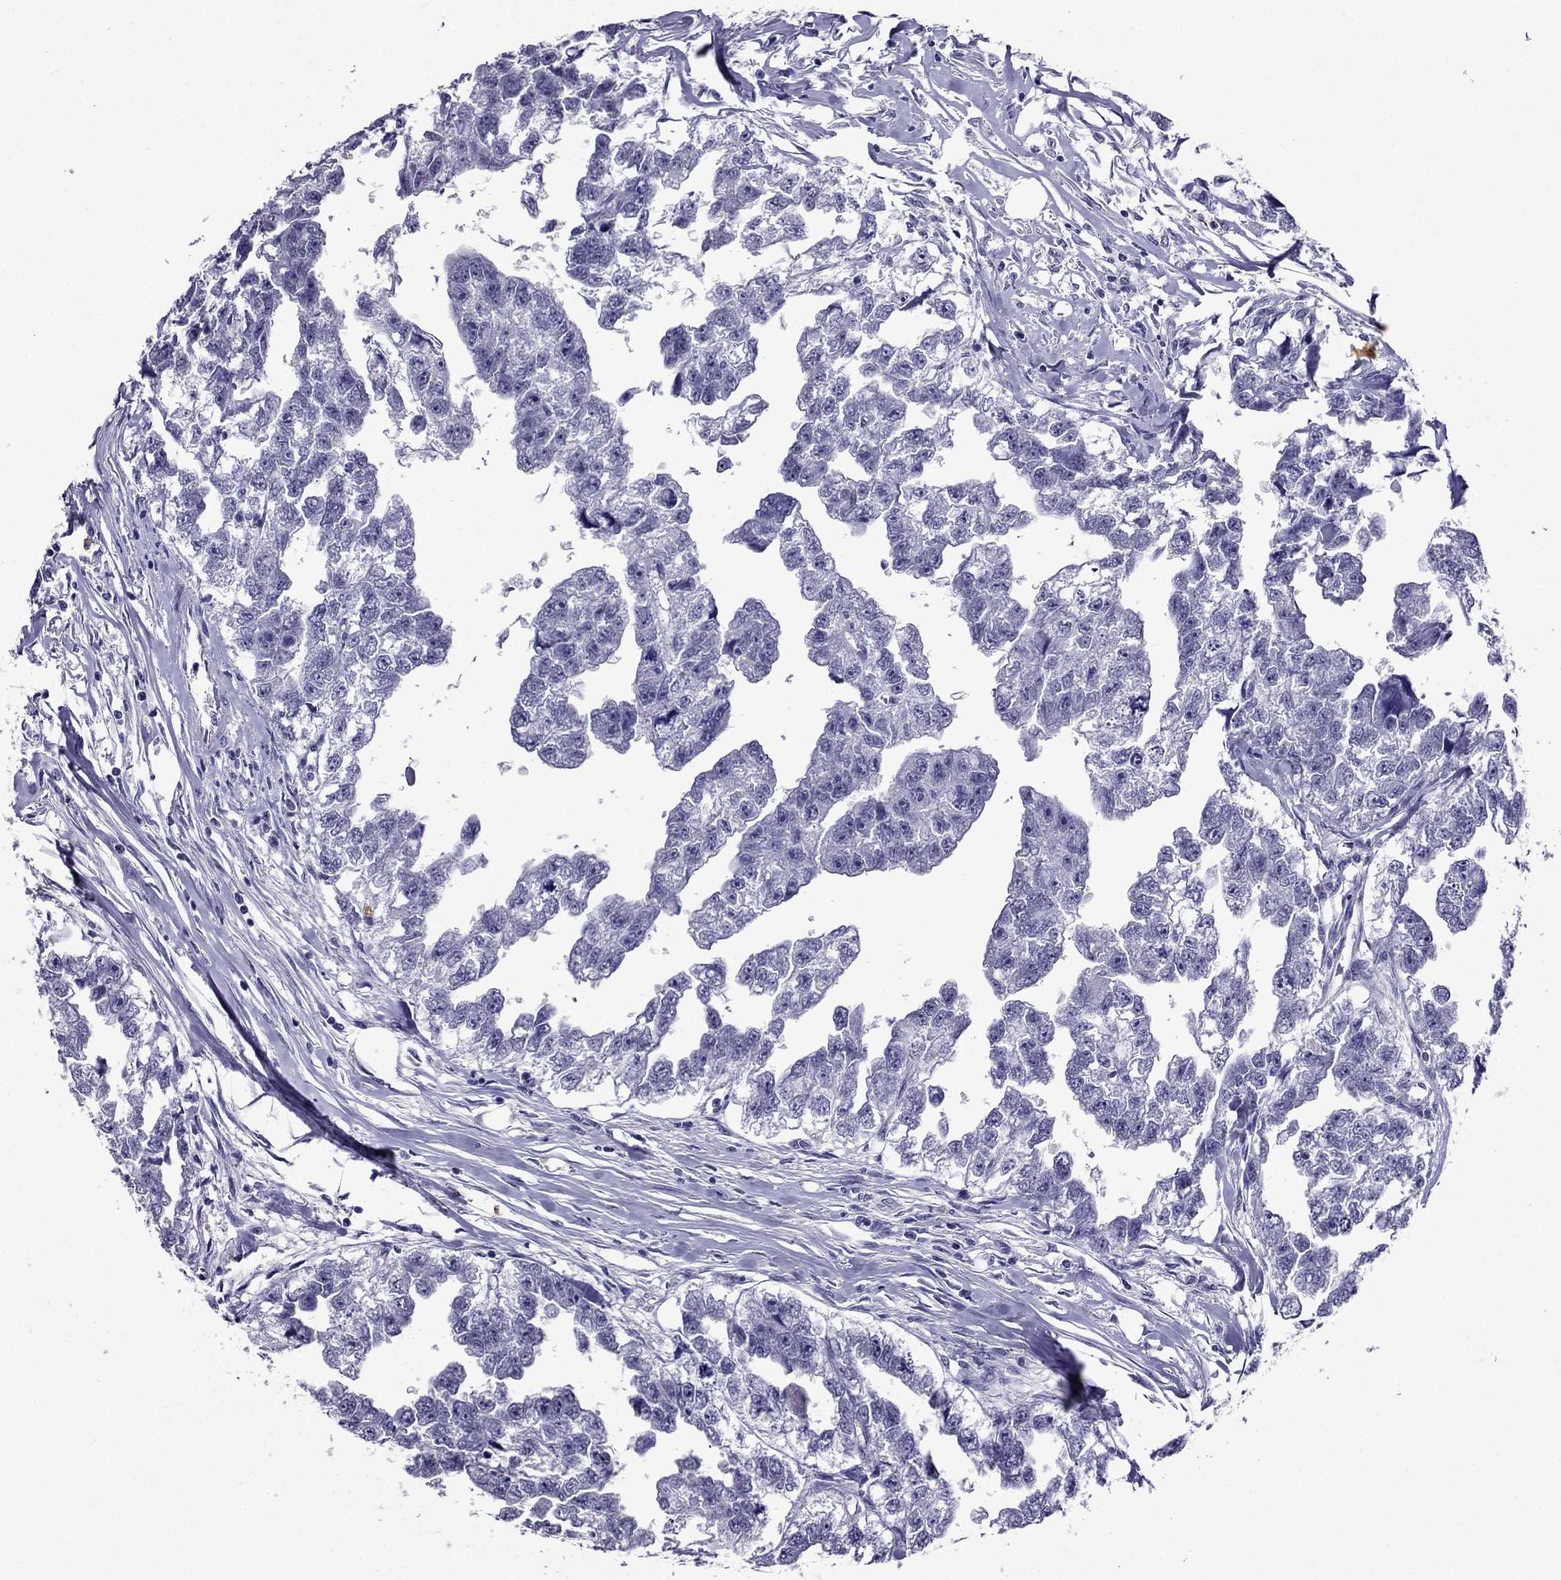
{"staining": {"intensity": "negative", "quantity": "none", "location": "none"}, "tissue": "testis cancer", "cell_type": "Tumor cells", "image_type": "cancer", "snomed": [{"axis": "morphology", "description": "Carcinoma, Embryonal, NOS"}, {"axis": "morphology", "description": "Teratoma, malignant, NOS"}, {"axis": "topography", "description": "Testis"}], "caption": "The micrograph demonstrates no significant expression in tumor cells of testis cancer.", "gene": "OLFM4", "patient": {"sex": "male", "age": 44}}